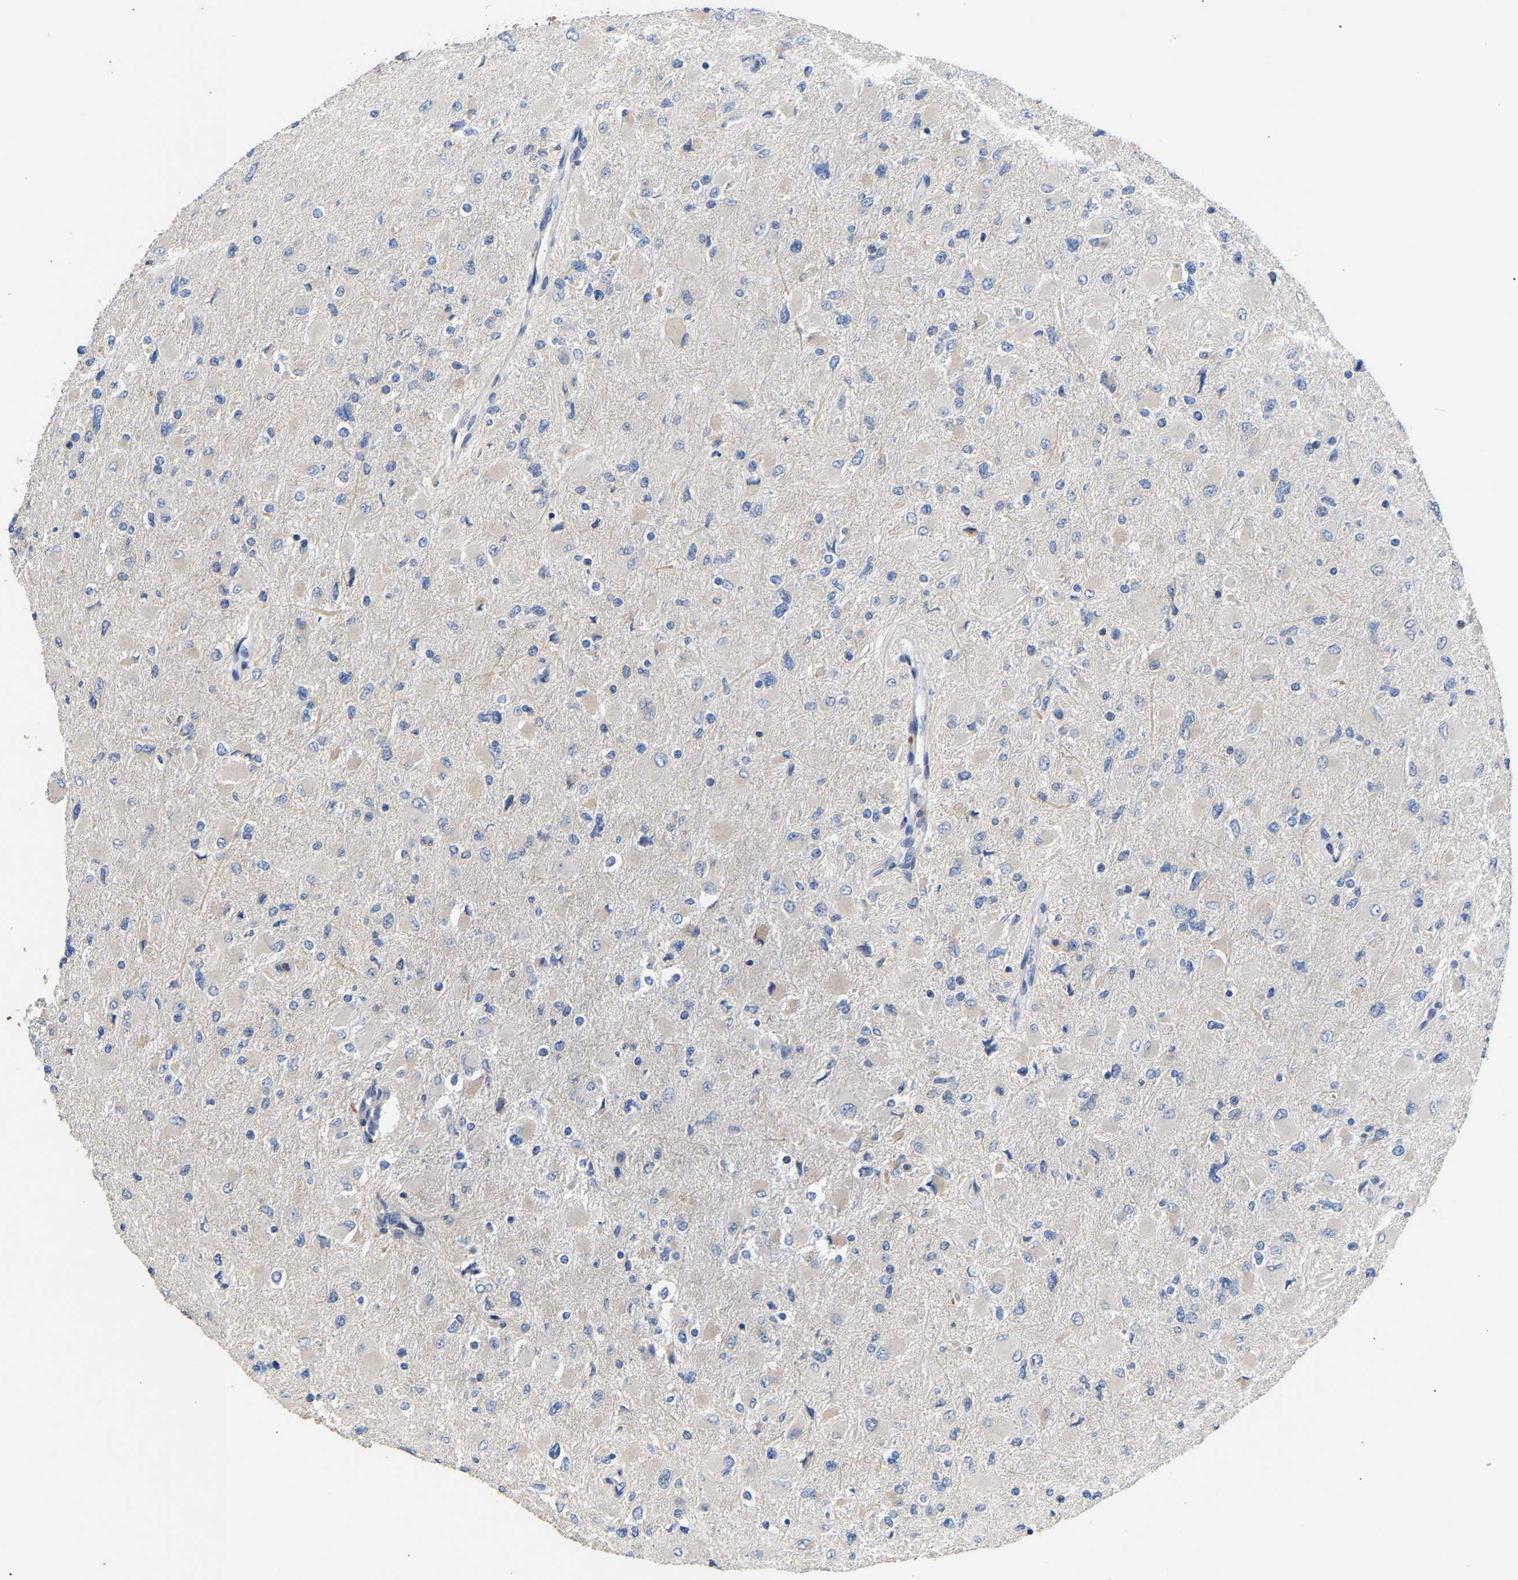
{"staining": {"intensity": "weak", "quantity": "<25%", "location": "cytoplasmic/membranous"}, "tissue": "glioma", "cell_type": "Tumor cells", "image_type": "cancer", "snomed": [{"axis": "morphology", "description": "Glioma, malignant, High grade"}, {"axis": "topography", "description": "Cerebral cortex"}], "caption": "Photomicrograph shows no significant protein staining in tumor cells of glioma. Nuclei are stained in blue.", "gene": "CCDC171", "patient": {"sex": "female", "age": 36}}